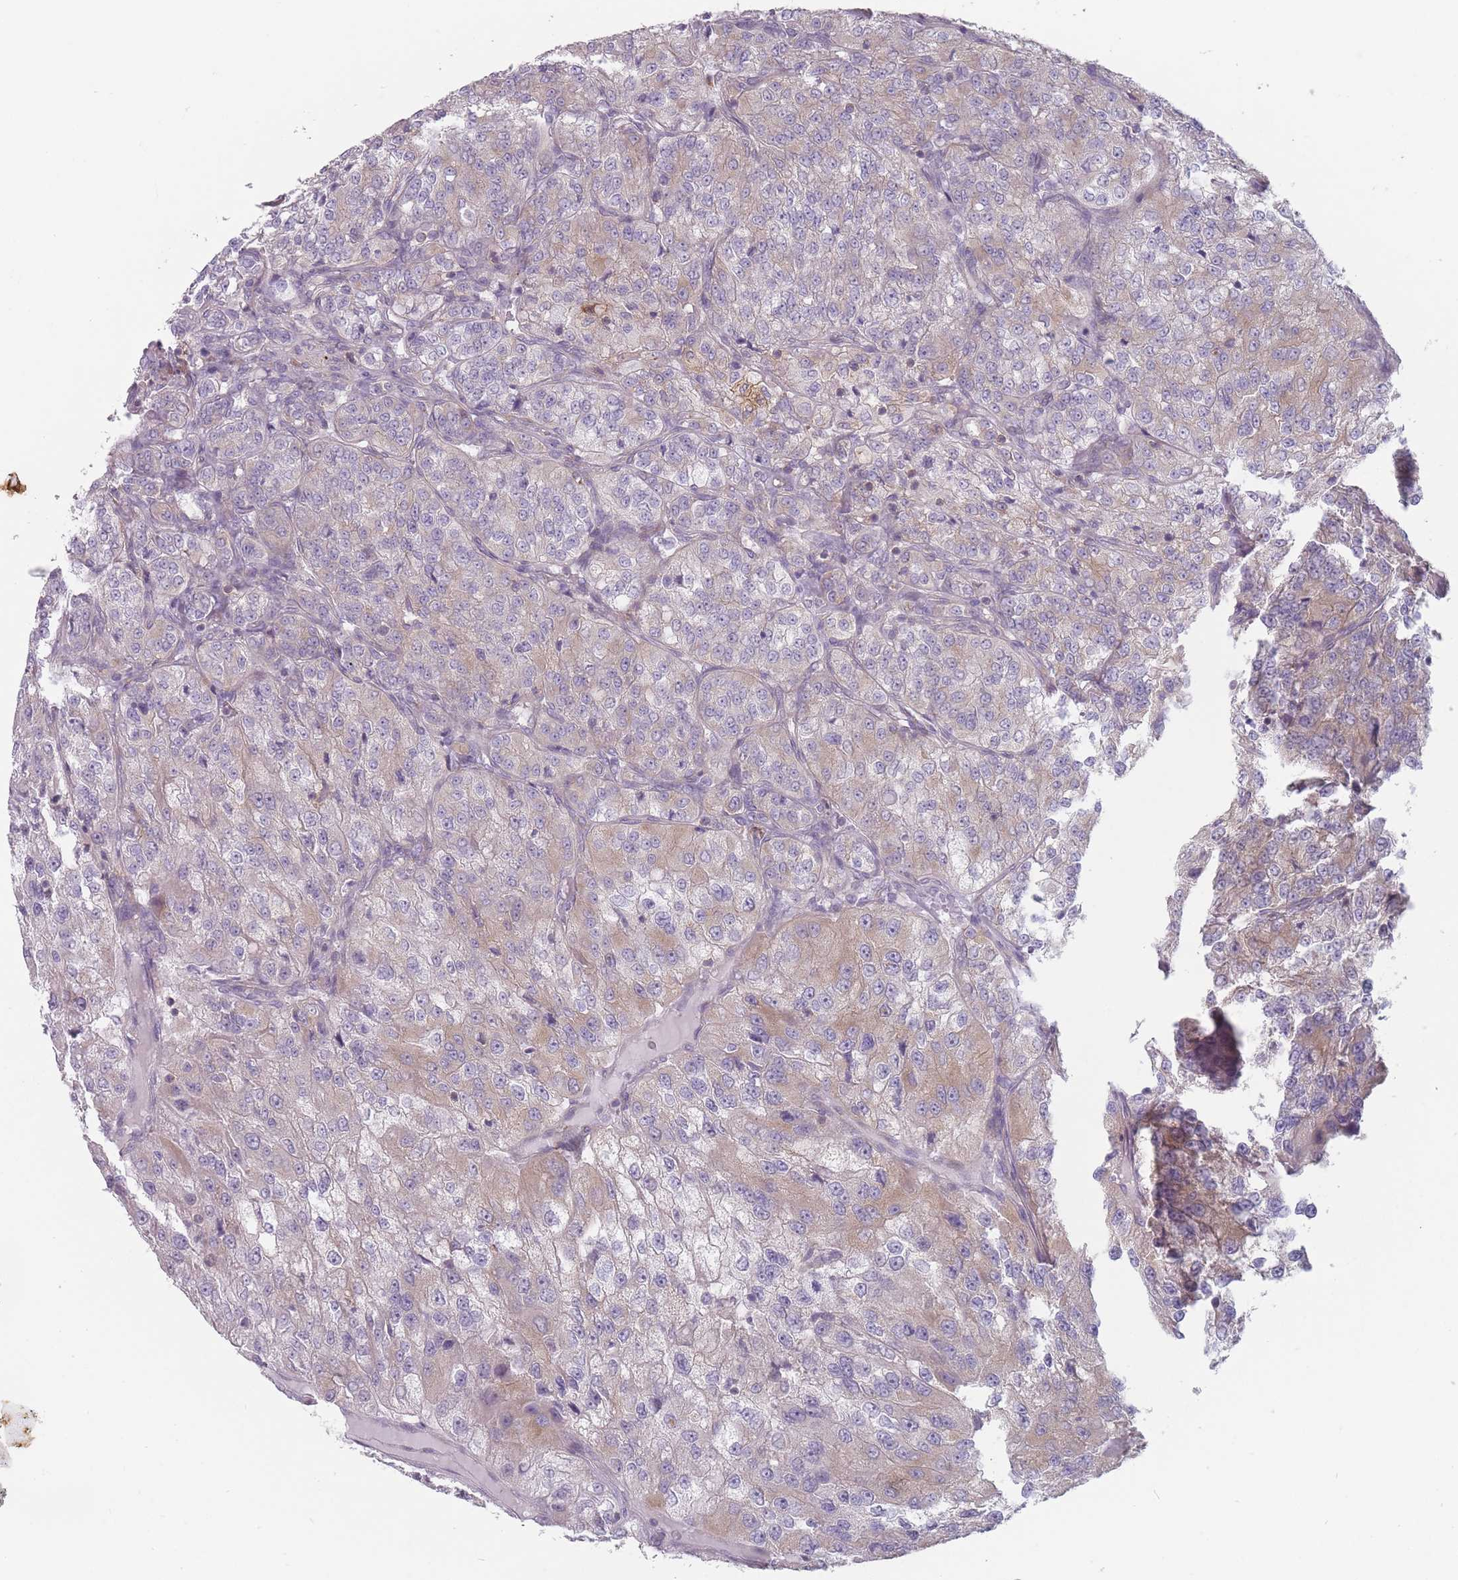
{"staining": {"intensity": "weak", "quantity": "25%-75%", "location": "cytoplasmic/membranous"}, "tissue": "renal cancer", "cell_type": "Tumor cells", "image_type": "cancer", "snomed": [{"axis": "morphology", "description": "Adenocarcinoma, NOS"}, {"axis": "topography", "description": "Kidney"}], "caption": "Protein staining of renal cancer tissue exhibits weak cytoplasmic/membranous positivity in approximately 25%-75% of tumor cells. The staining was performed using DAB (3,3'-diaminobenzidine) to visualize the protein expression in brown, while the nuclei were stained in blue with hematoxylin (Magnification: 20x).", "gene": "HSBP1L1", "patient": {"sex": "female", "age": 63}}